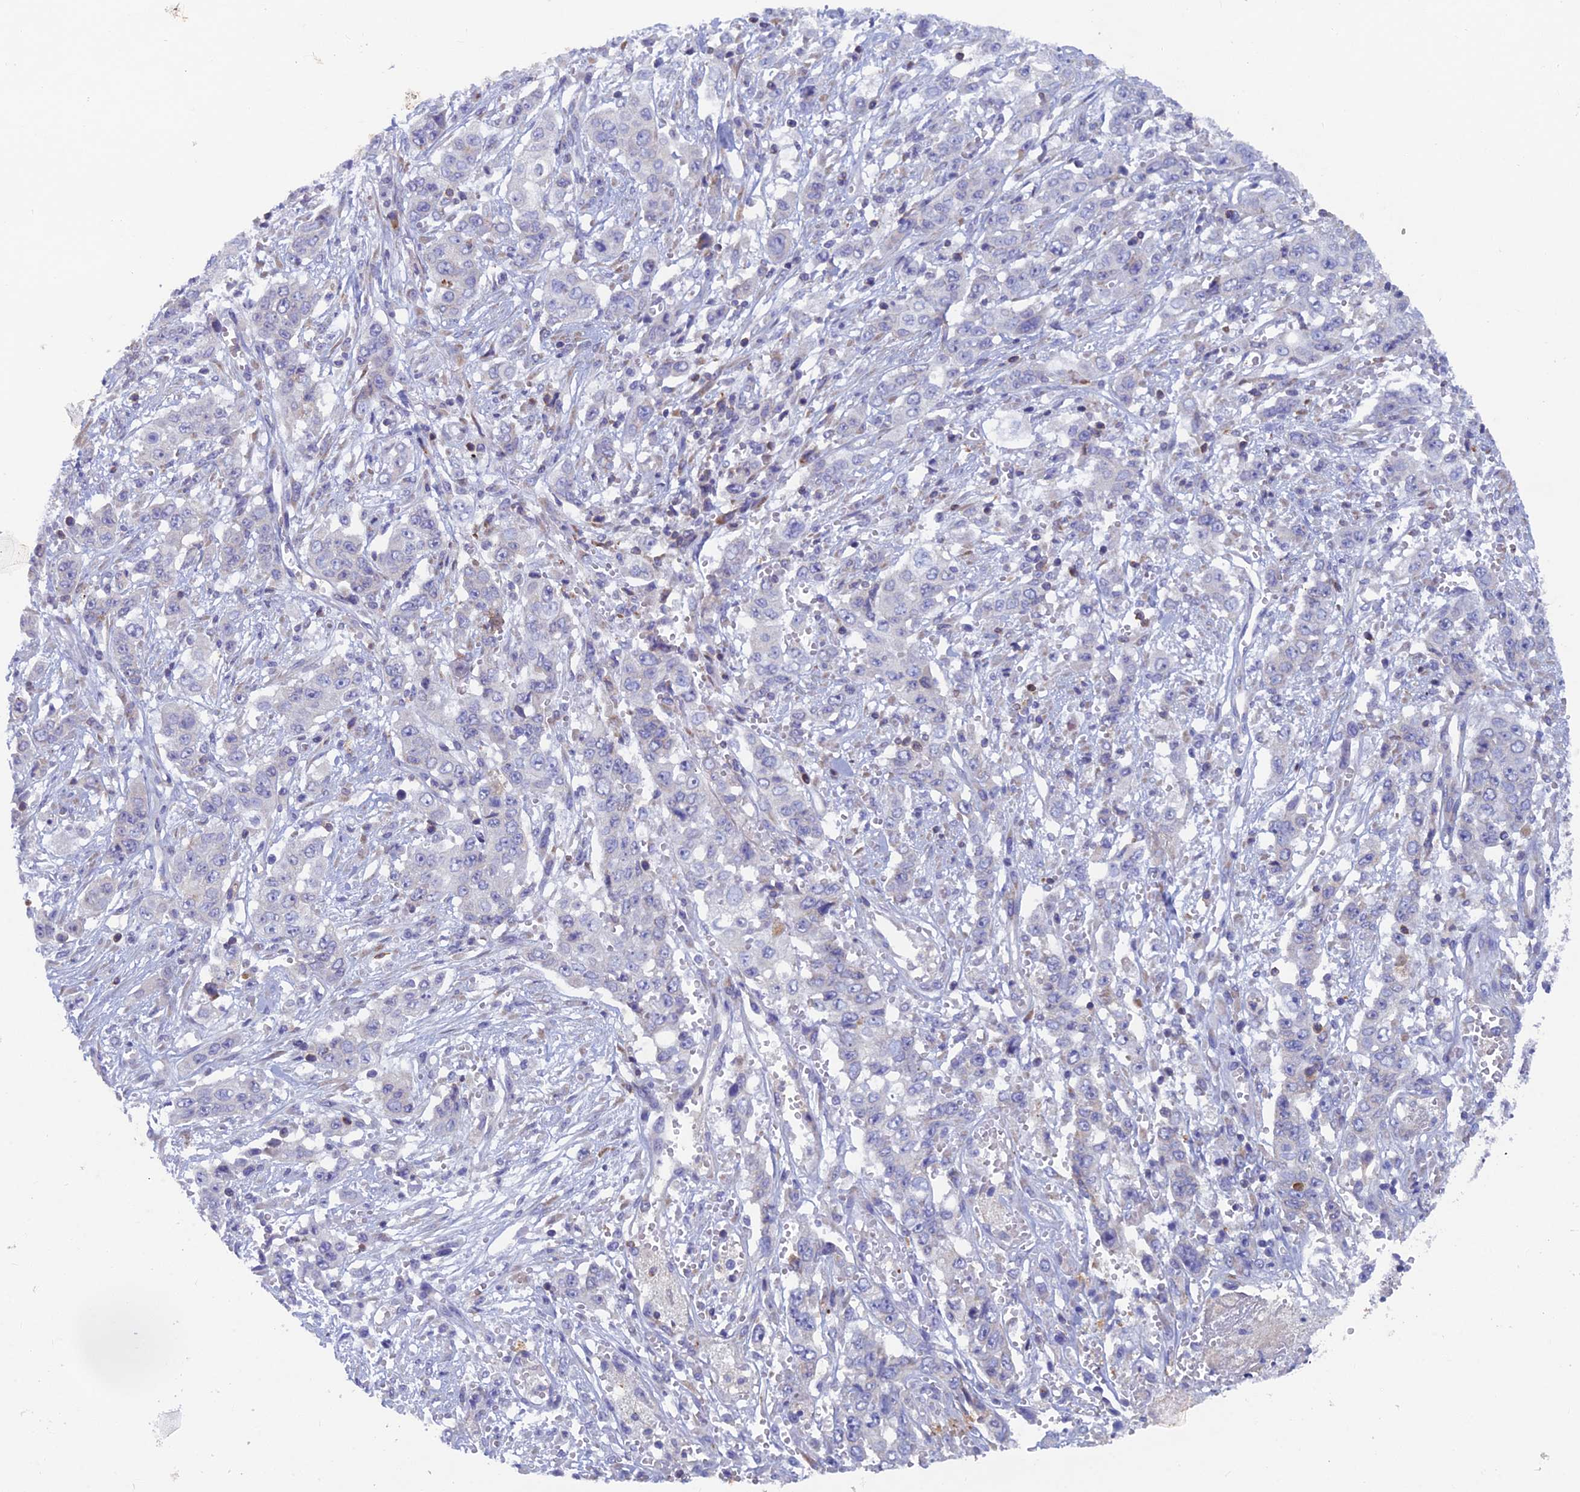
{"staining": {"intensity": "negative", "quantity": "none", "location": "none"}, "tissue": "stomach cancer", "cell_type": "Tumor cells", "image_type": "cancer", "snomed": [{"axis": "morphology", "description": "Normal tissue, NOS"}, {"axis": "morphology", "description": "Adenocarcinoma, NOS"}, {"axis": "topography", "description": "Stomach"}], "caption": "This is an immunohistochemistry (IHC) photomicrograph of stomach cancer (adenocarcinoma). There is no expression in tumor cells.", "gene": "ABI3BP", "patient": {"sex": "female", "age": 64}}